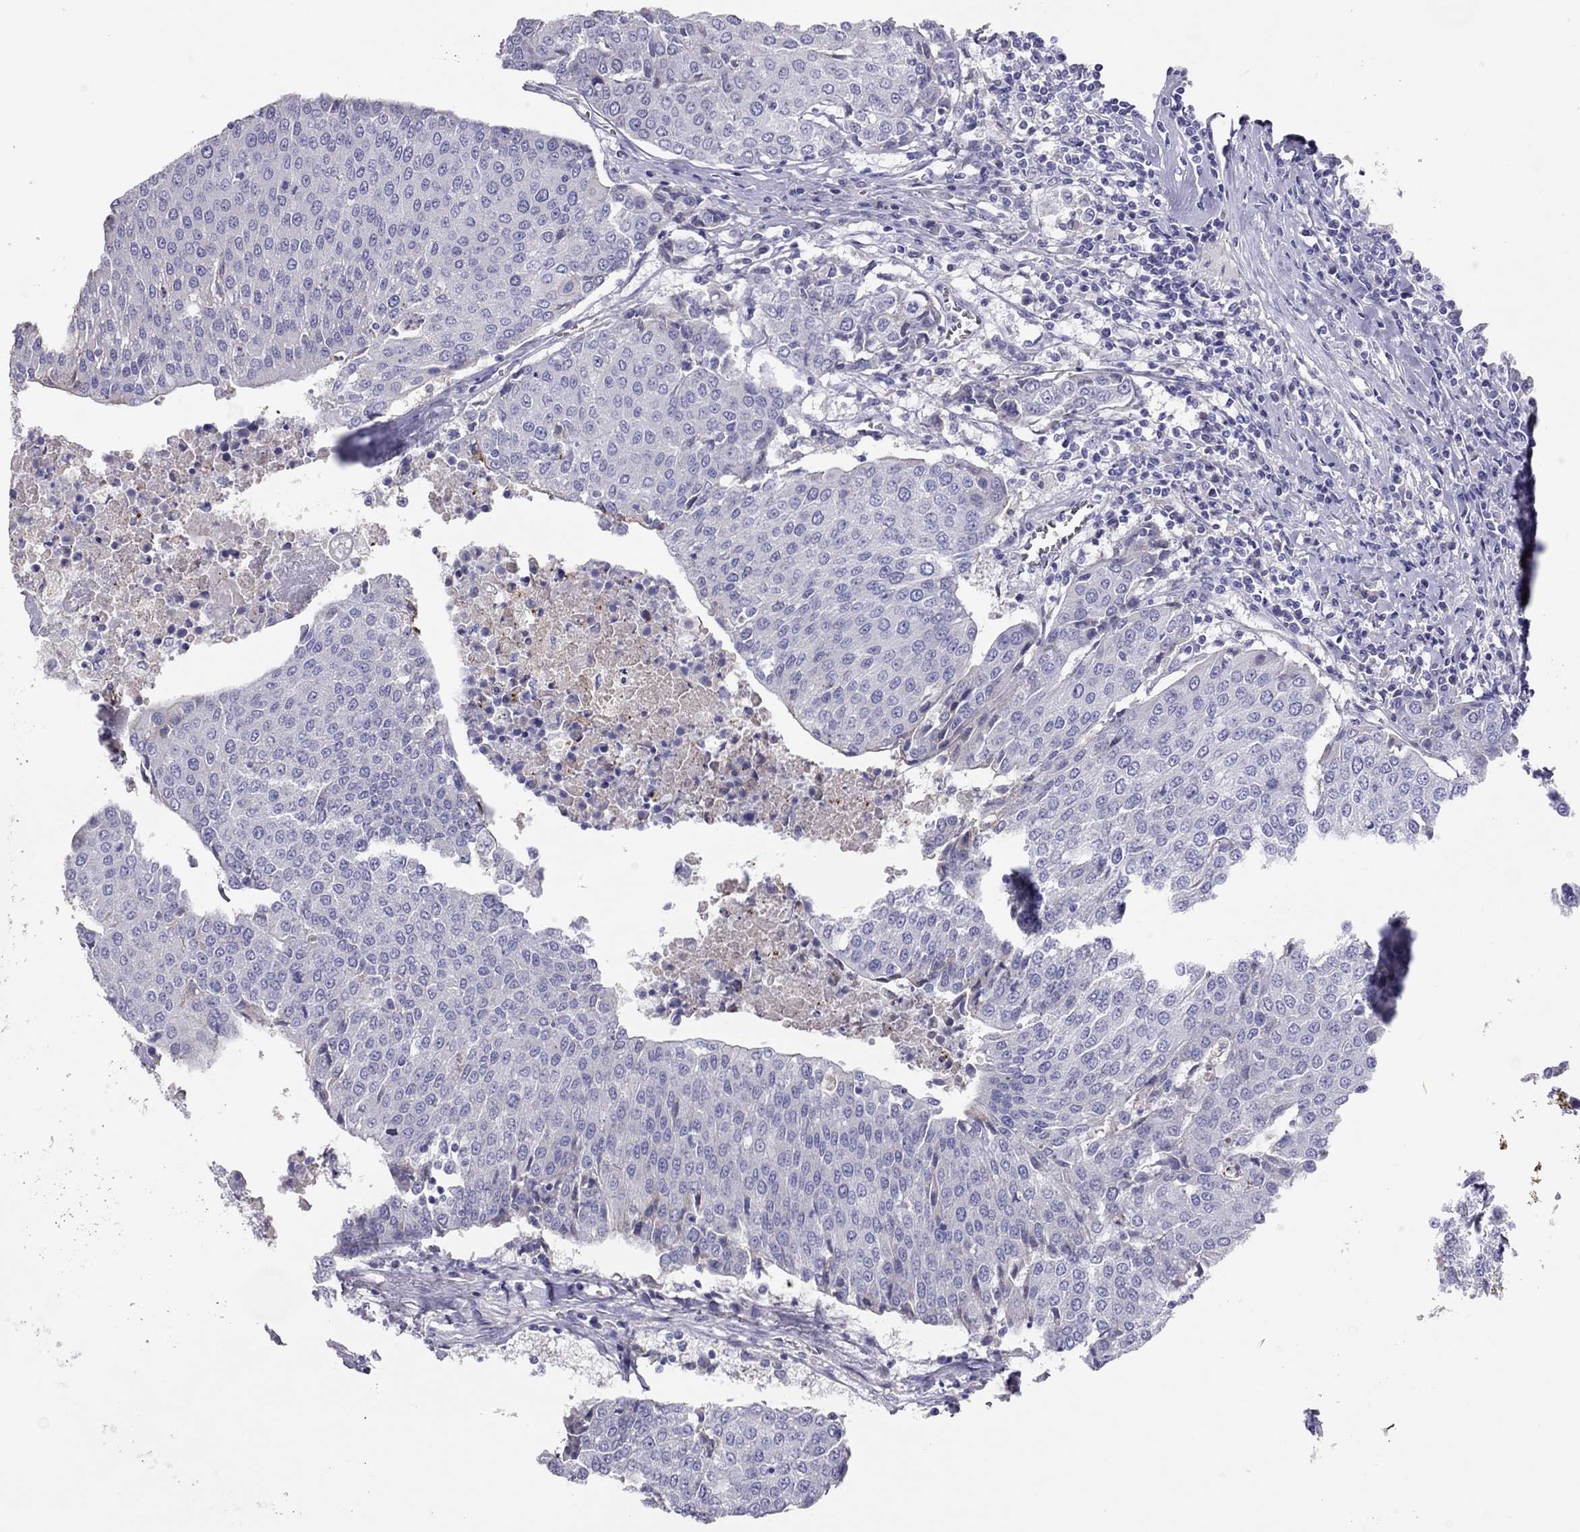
{"staining": {"intensity": "negative", "quantity": "none", "location": "none"}, "tissue": "urothelial cancer", "cell_type": "Tumor cells", "image_type": "cancer", "snomed": [{"axis": "morphology", "description": "Urothelial carcinoma, High grade"}, {"axis": "topography", "description": "Urinary bladder"}], "caption": "Tumor cells are negative for brown protein staining in high-grade urothelial carcinoma.", "gene": "RHD", "patient": {"sex": "female", "age": 85}}